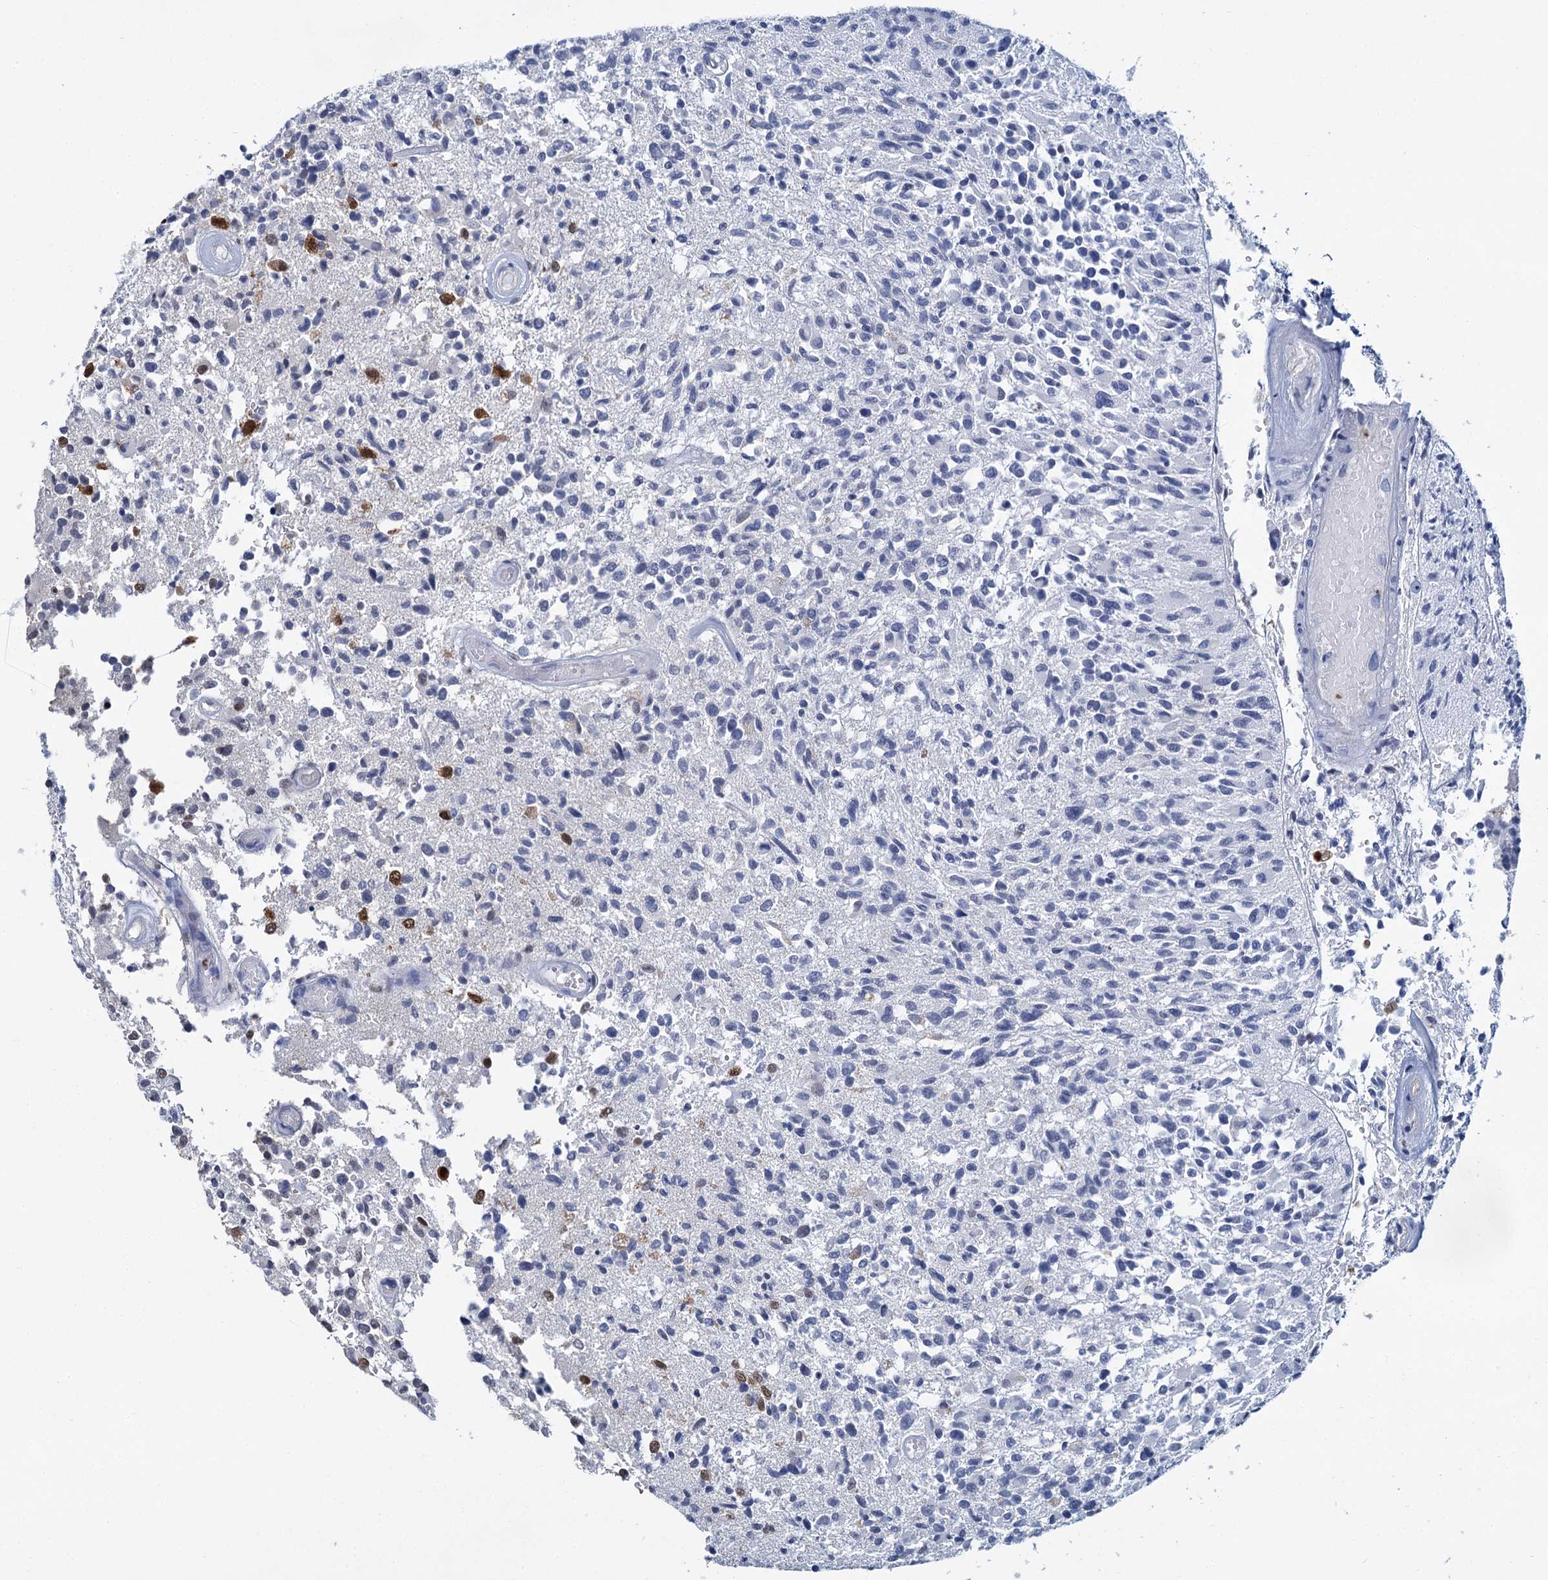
{"staining": {"intensity": "moderate", "quantity": "25%-75%", "location": "nuclear"}, "tissue": "glioma", "cell_type": "Tumor cells", "image_type": "cancer", "snomed": [{"axis": "morphology", "description": "Glioma, malignant, High grade"}, {"axis": "morphology", "description": "Glioblastoma, NOS"}, {"axis": "topography", "description": "Brain"}], "caption": "This histopathology image demonstrates IHC staining of high-grade glioma (malignant), with medium moderate nuclear staining in about 25%-75% of tumor cells.", "gene": "CELF2", "patient": {"sex": "male", "age": 60}}